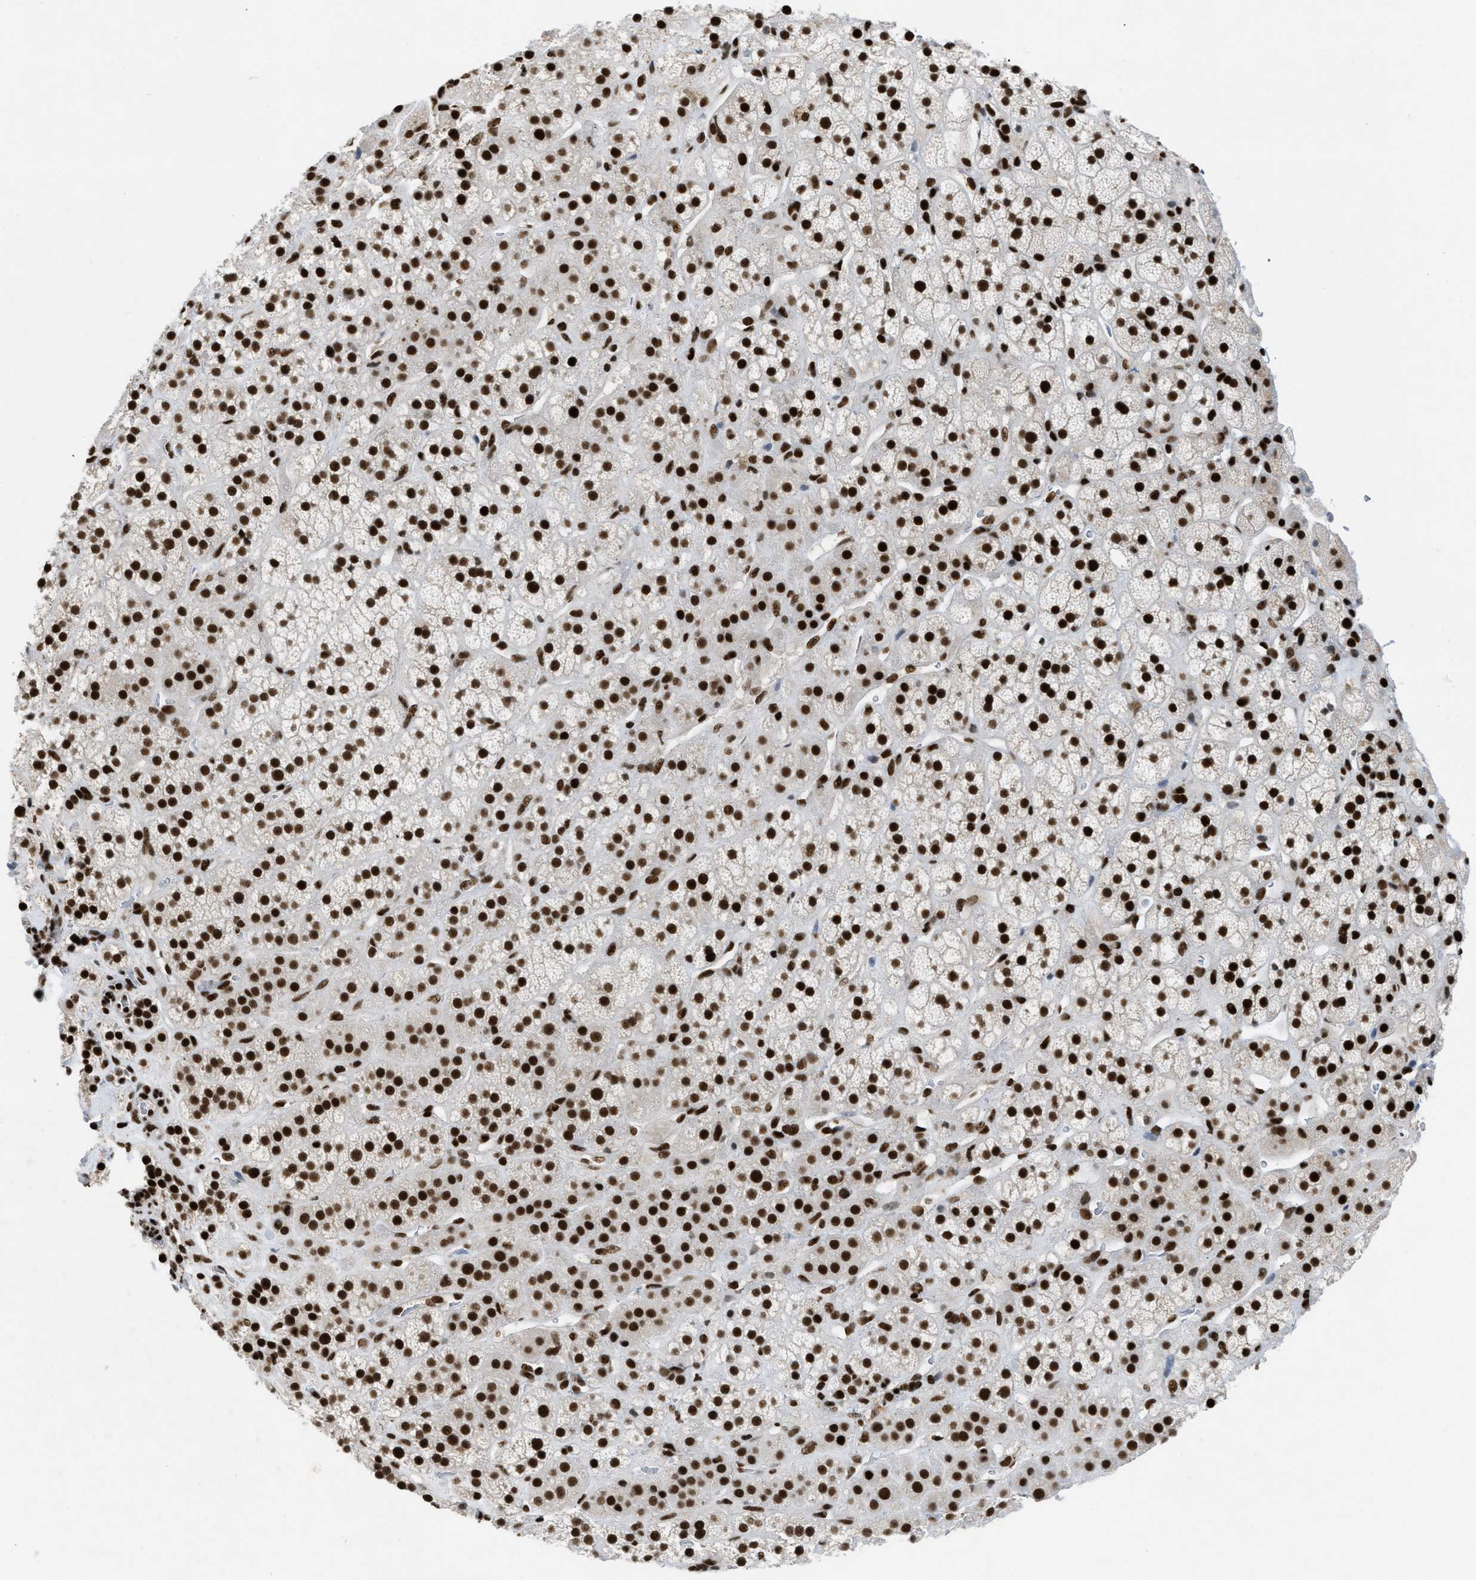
{"staining": {"intensity": "strong", "quantity": ">75%", "location": "nuclear"}, "tissue": "adrenal gland", "cell_type": "Glandular cells", "image_type": "normal", "snomed": [{"axis": "morphology", "description": "Normal tissue, NOS"}, {"axis": "topography", "description": "Adrenal gland"}], "caption": "Protein expression analysis of benign human adrenal gland reveals strong nuclear expression in approximately >75% of glandular cells. (brown staining indicates protein expression, while blue staining denotes nuclei).", "gene": "SCAF4", "patient": {"sex": "male", "age": 56}}